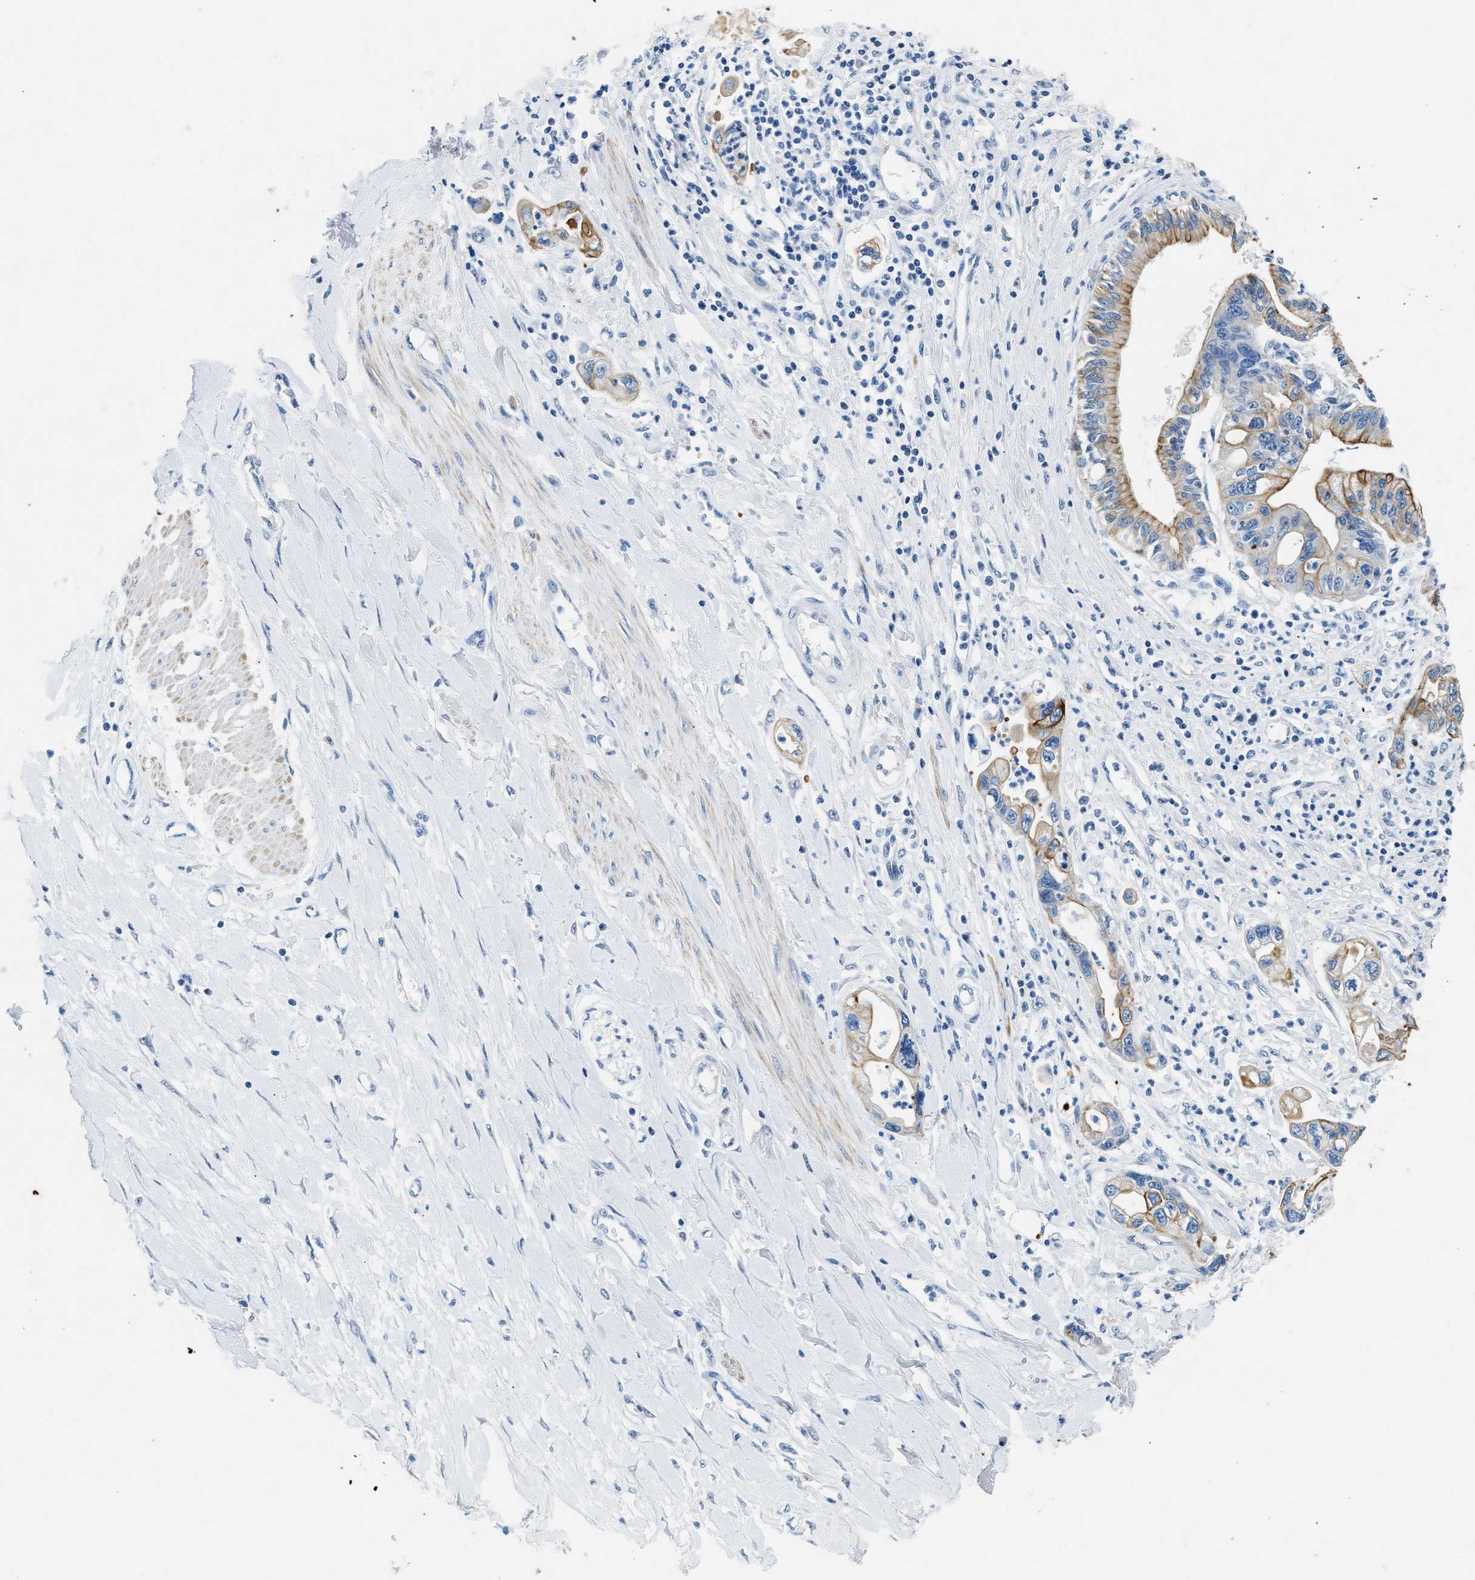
{"staining": {"intensity": "strong", "quantity": "<25%", "location": "cytoplasmic/membranous"}, "tissue": "pancreatic cancer", "cell_type": "Tumor cells", "image_type": "cancer", "snomed": [{"axis": "morphology", "description": "Adenocarcinoma, NOS"}, {"axis": "topography", "description": "Pancreas"}], "caption": "Human adenocarcinoma (pancreatic) stained with a brown dye demonstrates strong cytoplasmic/membranous positive expression in about <25% of tumor cells.", "gene": "CFAP20", "patient": {"sex": "male", "age": 56}}